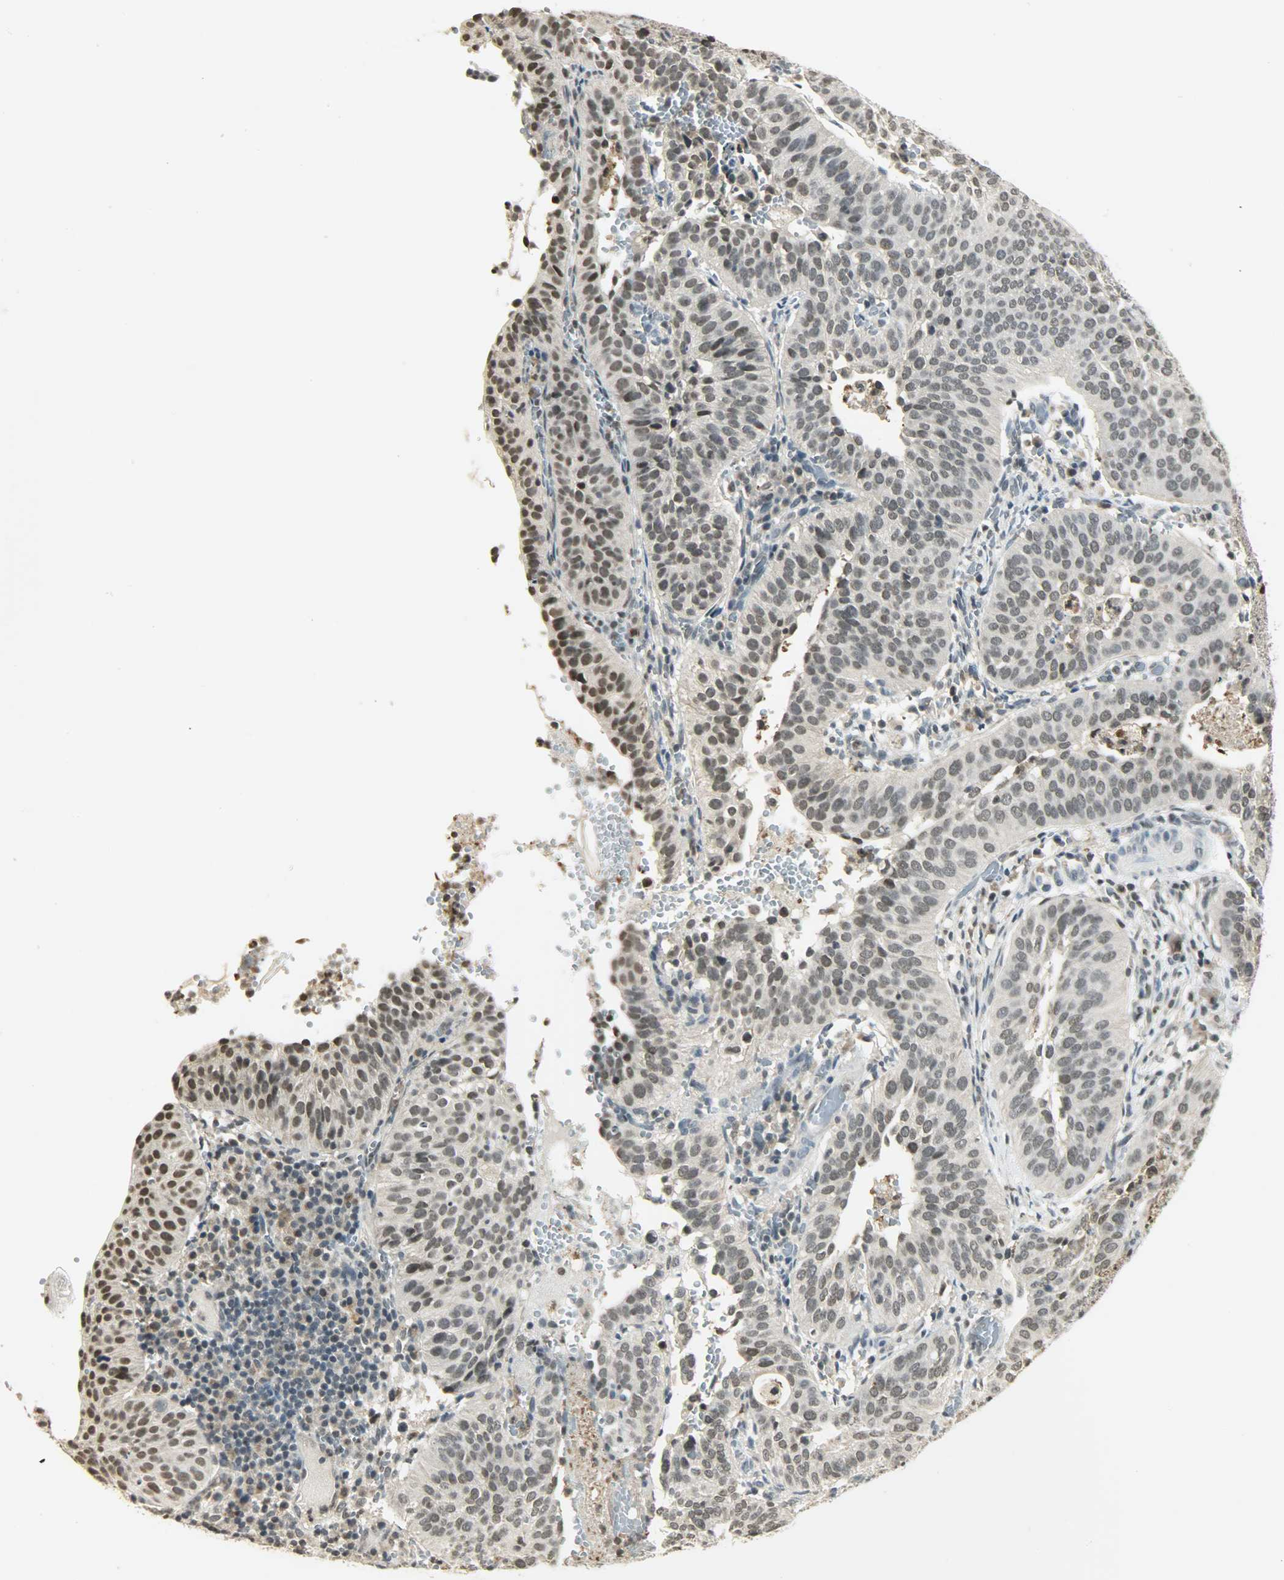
{"staining": {"intensity": "weak", "quantity": "<25%", "location": "nuclear"}, "tissue": "cervical cancer", "cell_type": "Tumor cells", "image_type": "cancer", "snomed": [{"axis": "morphology", "description": "Squamous cell carcinoma, NOS"}, {"axis": "topography", "description": "Cervix"}], "caption": "Tumor cells are negative for protein expression in human cervical cancer (squamous cell carcinoma).", "gene": "SMARCA5", "patient": {"sex": "female", "age": 39}}